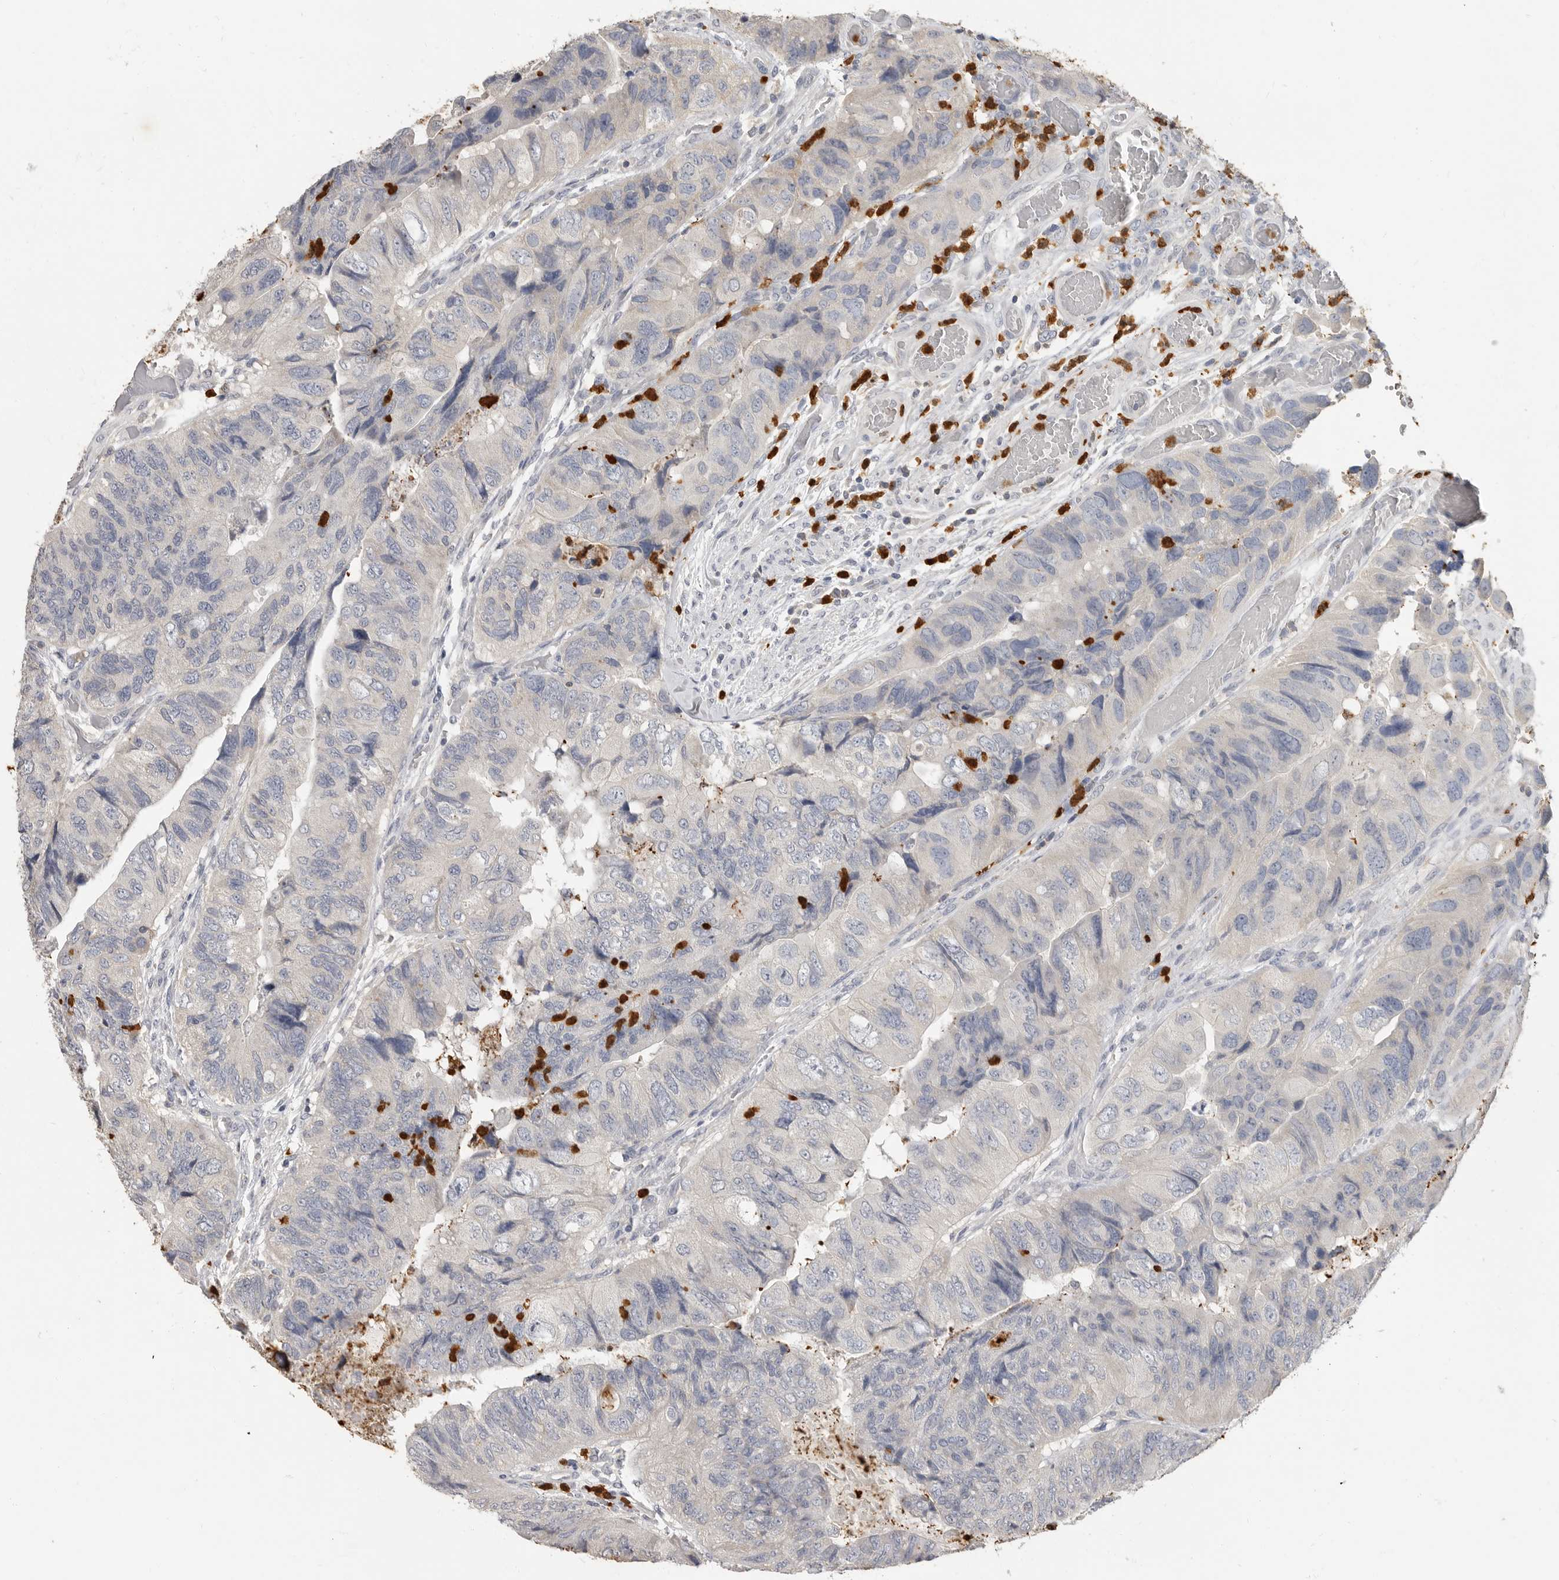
{"staining": {"intensity": "negative", "quantity": "none", "location": "none"}, "tissue": "colorectal cancer", "cell_type": "Tumor cells", "image_type": "cancer", "snomed": [{"axis": "morphology", "description": "Adenocarcinoma, NOS"}, {"axis": "topography", "description": "Rectum"}], "caption": "The micrograph shows no significant staining in tumor cells of colorectal adenocarcinoma. (Brightfield microscopy of DAB IHC at high magnification).", "gene": "LTBR", "patient": {"sex": "male", "age": 63}}